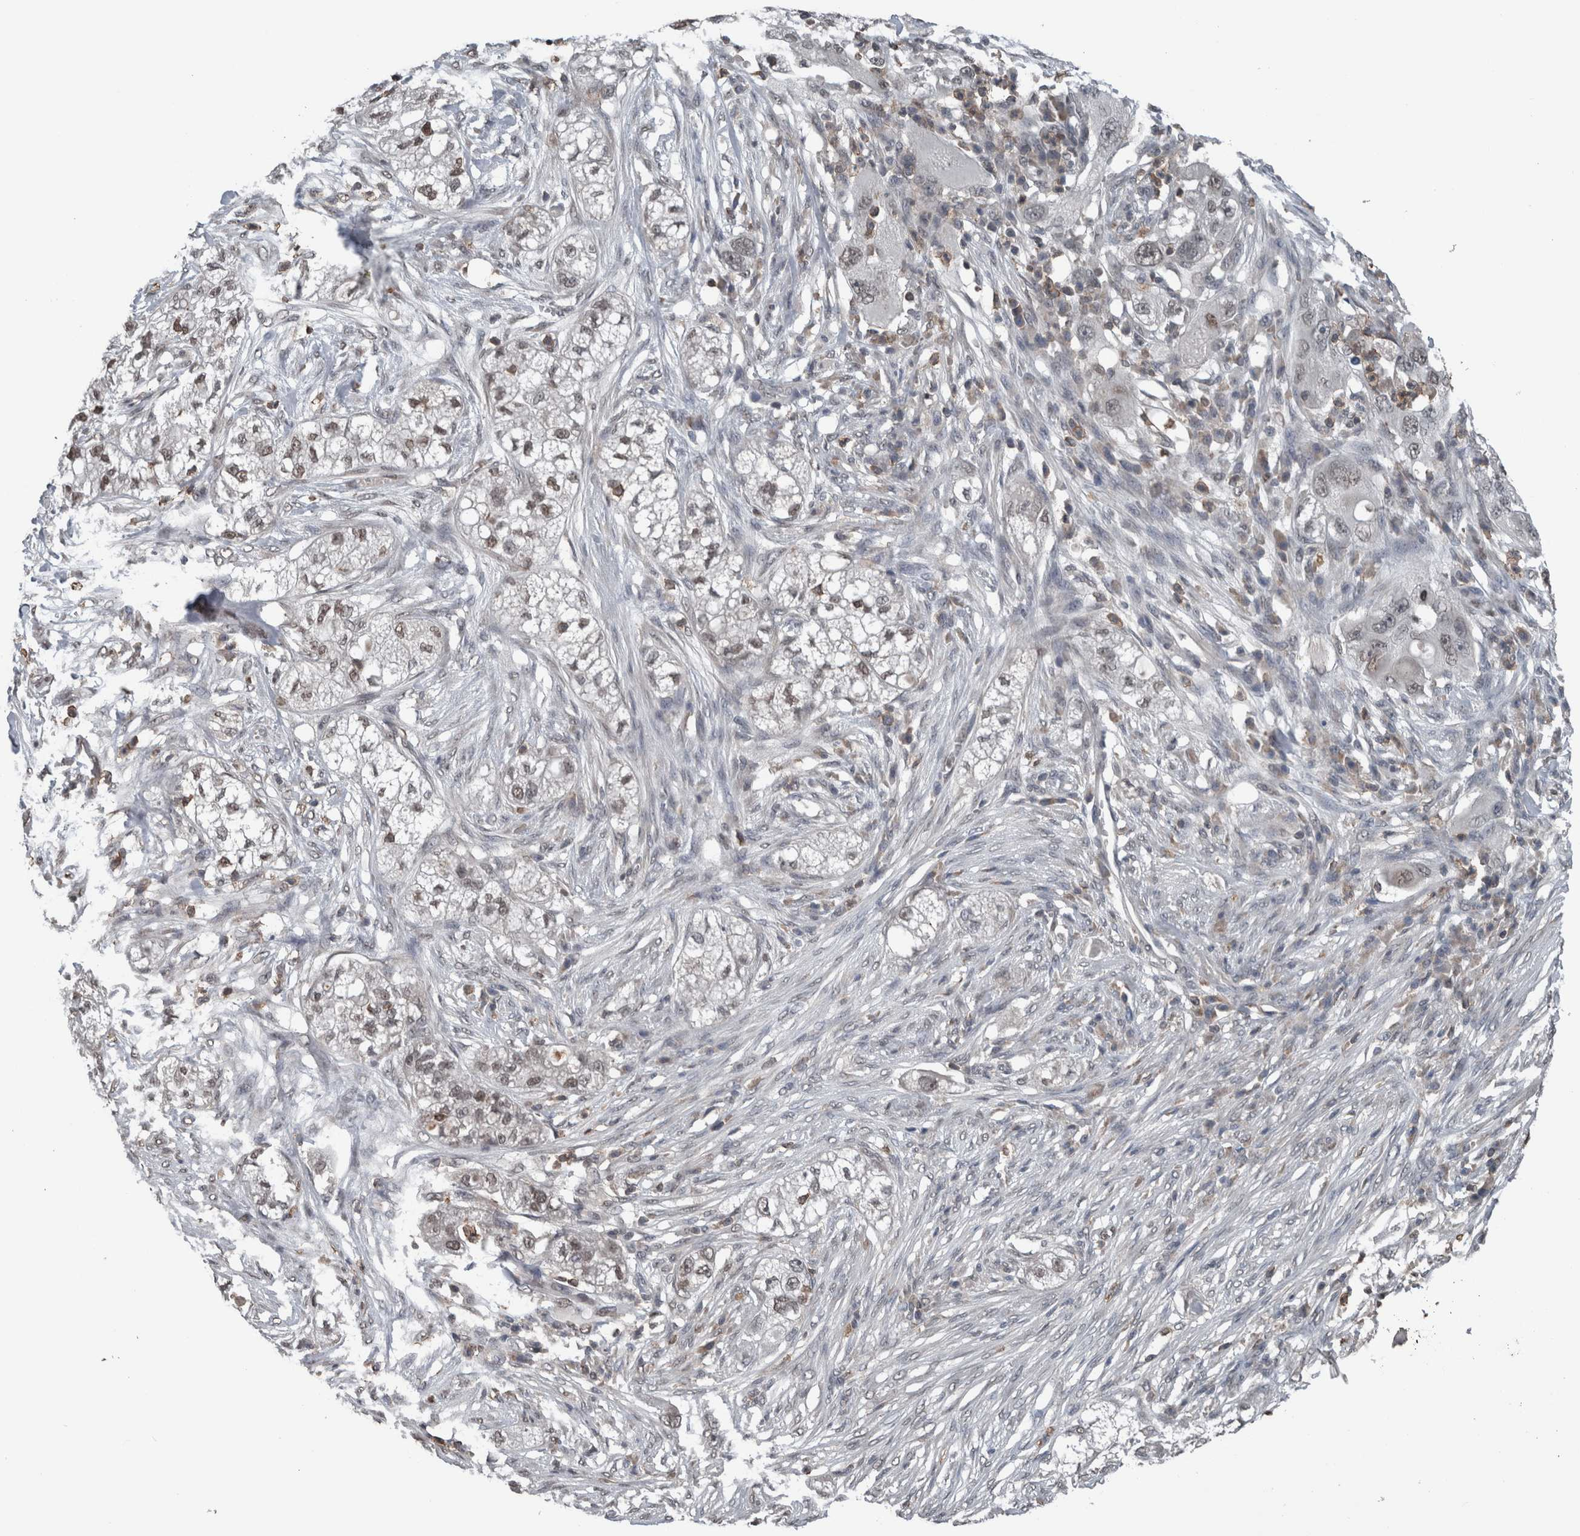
{"staining": {"intensity": "weak", "quantity": "25%-75%", "location": "nuclear"}, "tissue": "pancreatic cancer", "cell_type": "Tumor cells", "image_type": "cancer", "snomed": [{"axis": "morphology", "description": "Adenocarcinoma, NOS"}, {"axis": "topography", "description": "Pancreas"}], "caption": "DAB immunohistochemical staining of human pancreatic cancer (adenocarcinoma) exhibits weak nuclear protein staining in approximately 25%-75% of tumor cells.", "gene": "MAFF", "patient": {"sex": "female", "age": 78}}